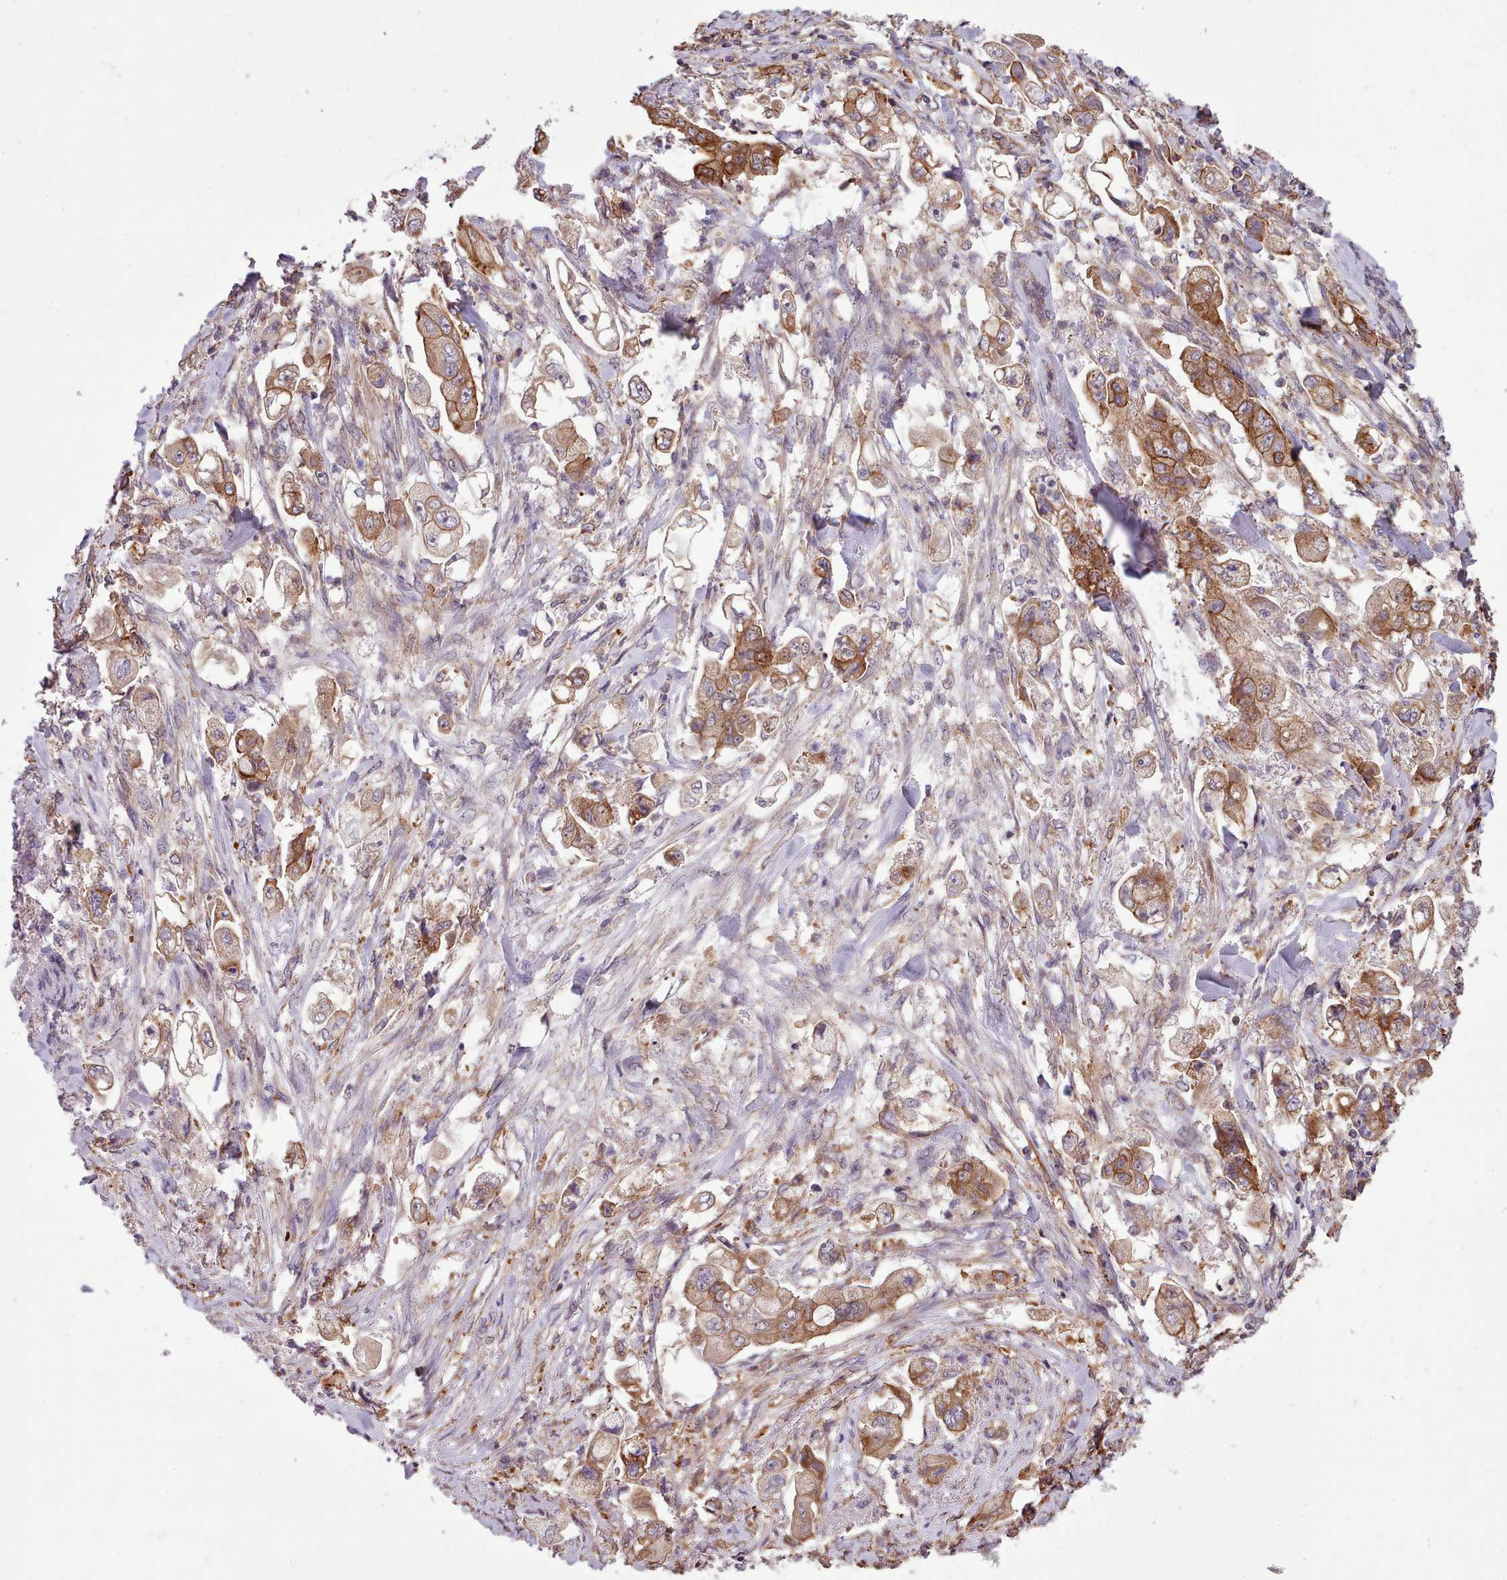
{"staining": {"intensity": "strong", "quantity": "25%-75%", "location": "cytoplasmic/membranous"}, "tissue": "stomach cancer", "cell_type": "Tumor cells", "image_type": "cancer", "snomed": [{"axis": "morphology", "description": "Adenocarcinoma, NOS"}, {"axis": "topography", "description": "Stomach"}], "caption": "About 25%-75% of tumor cells in stomach adenocarcinoma reveal strong cytoplasmic/membranous protein expression as visualized by brown immunohistochemical staining.", "gene": "MRPL46", "patient": {"sex": "male", "age": 62}}